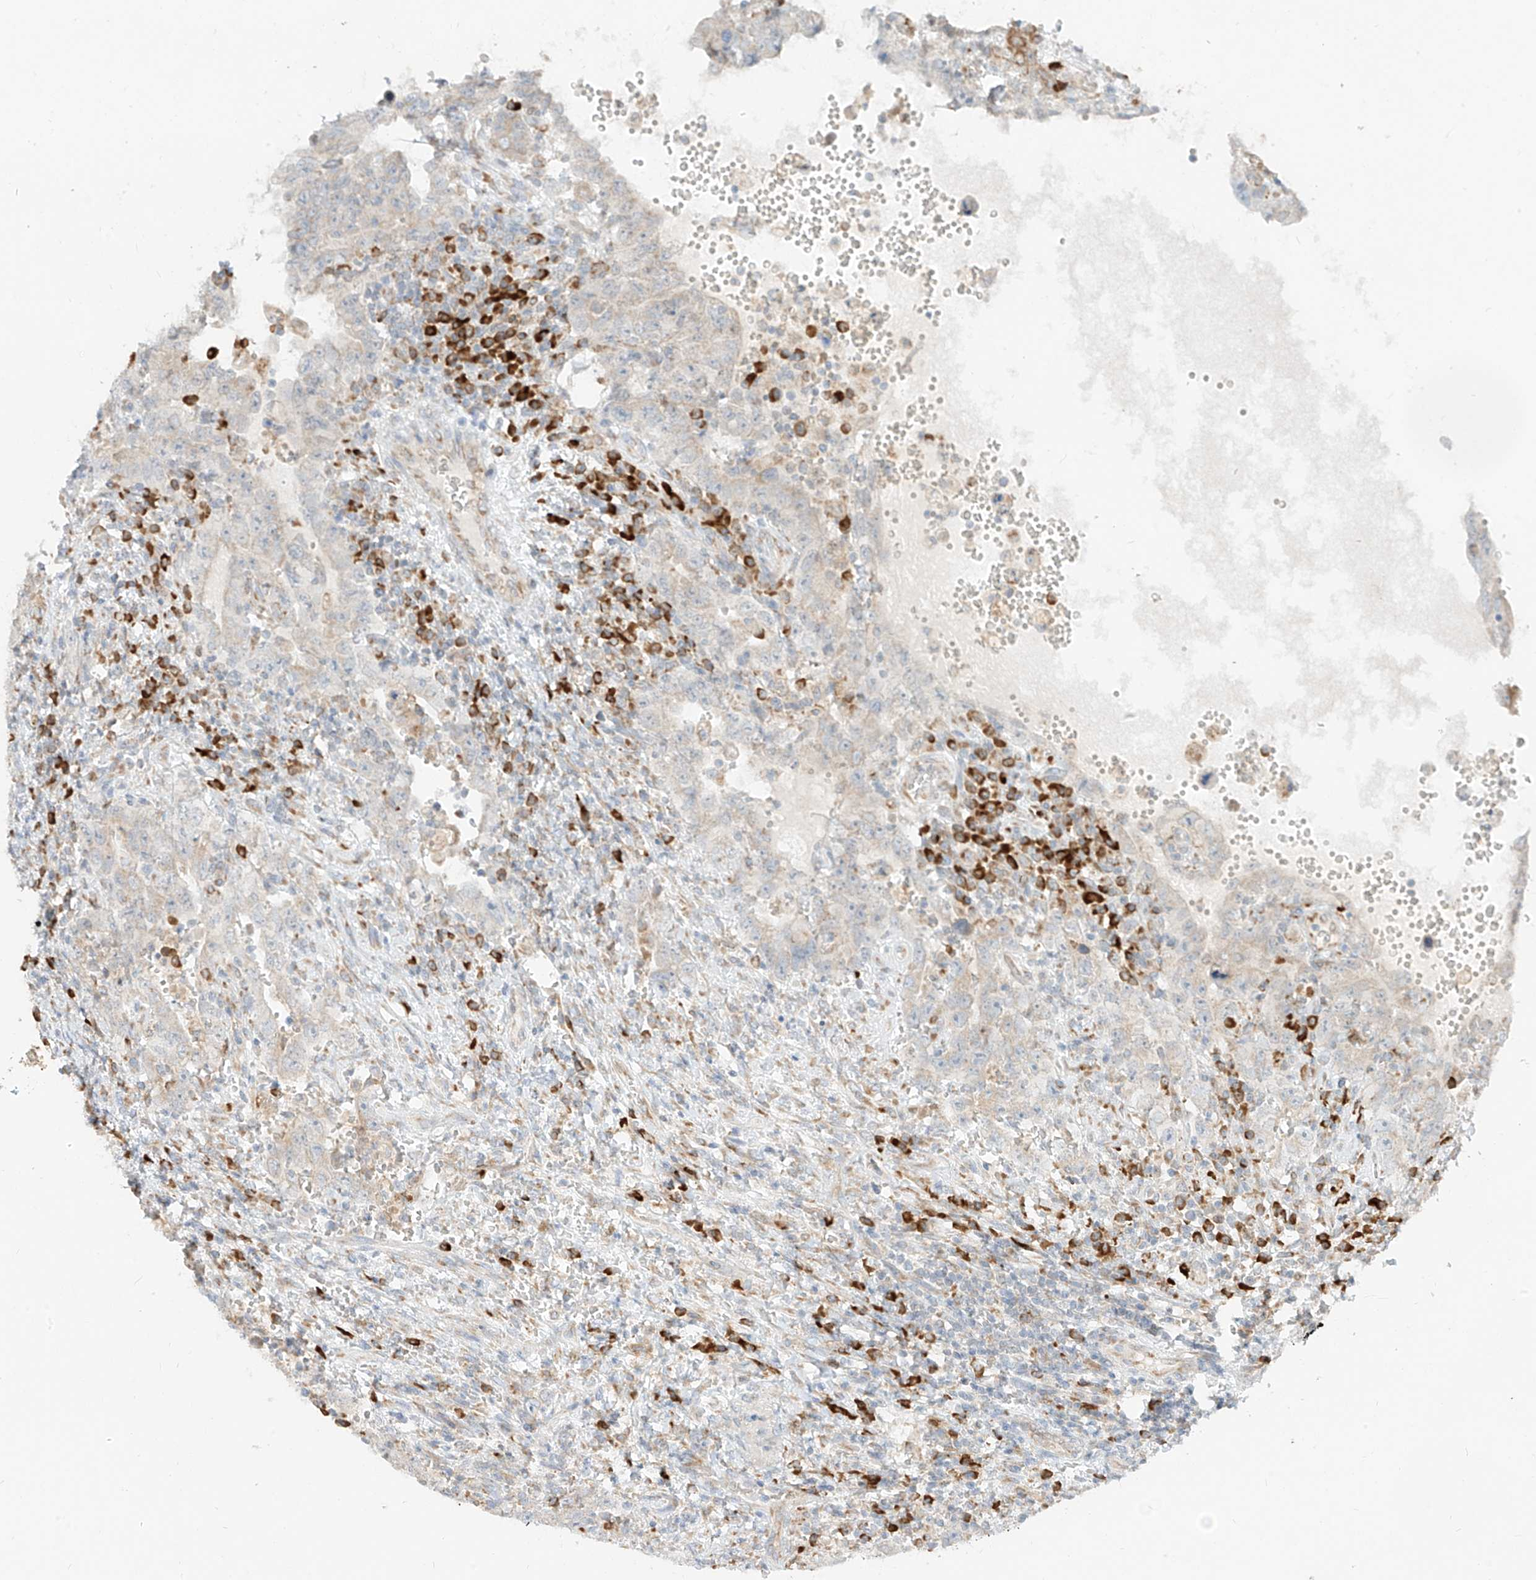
{"staining": {"intensity": "weak", "quantity": "<25%", "location": "cytoplasmic/membranous"}, "tissue": "testis cancer", "cell_type": "Tumor cells", "image_type": "cancer", "snomed": [{"axis": "morphology", "description": "Carcinoma, Embryonal, NOS"}, {"axis": "topography", "description": "Testis"}], "caption": "A micrograph of human testis cancer (embryonal carcinoma) is negative for staining in tumor cells.", "gene": "STT3A", "patient": {"sex": "male", "age": 26}}